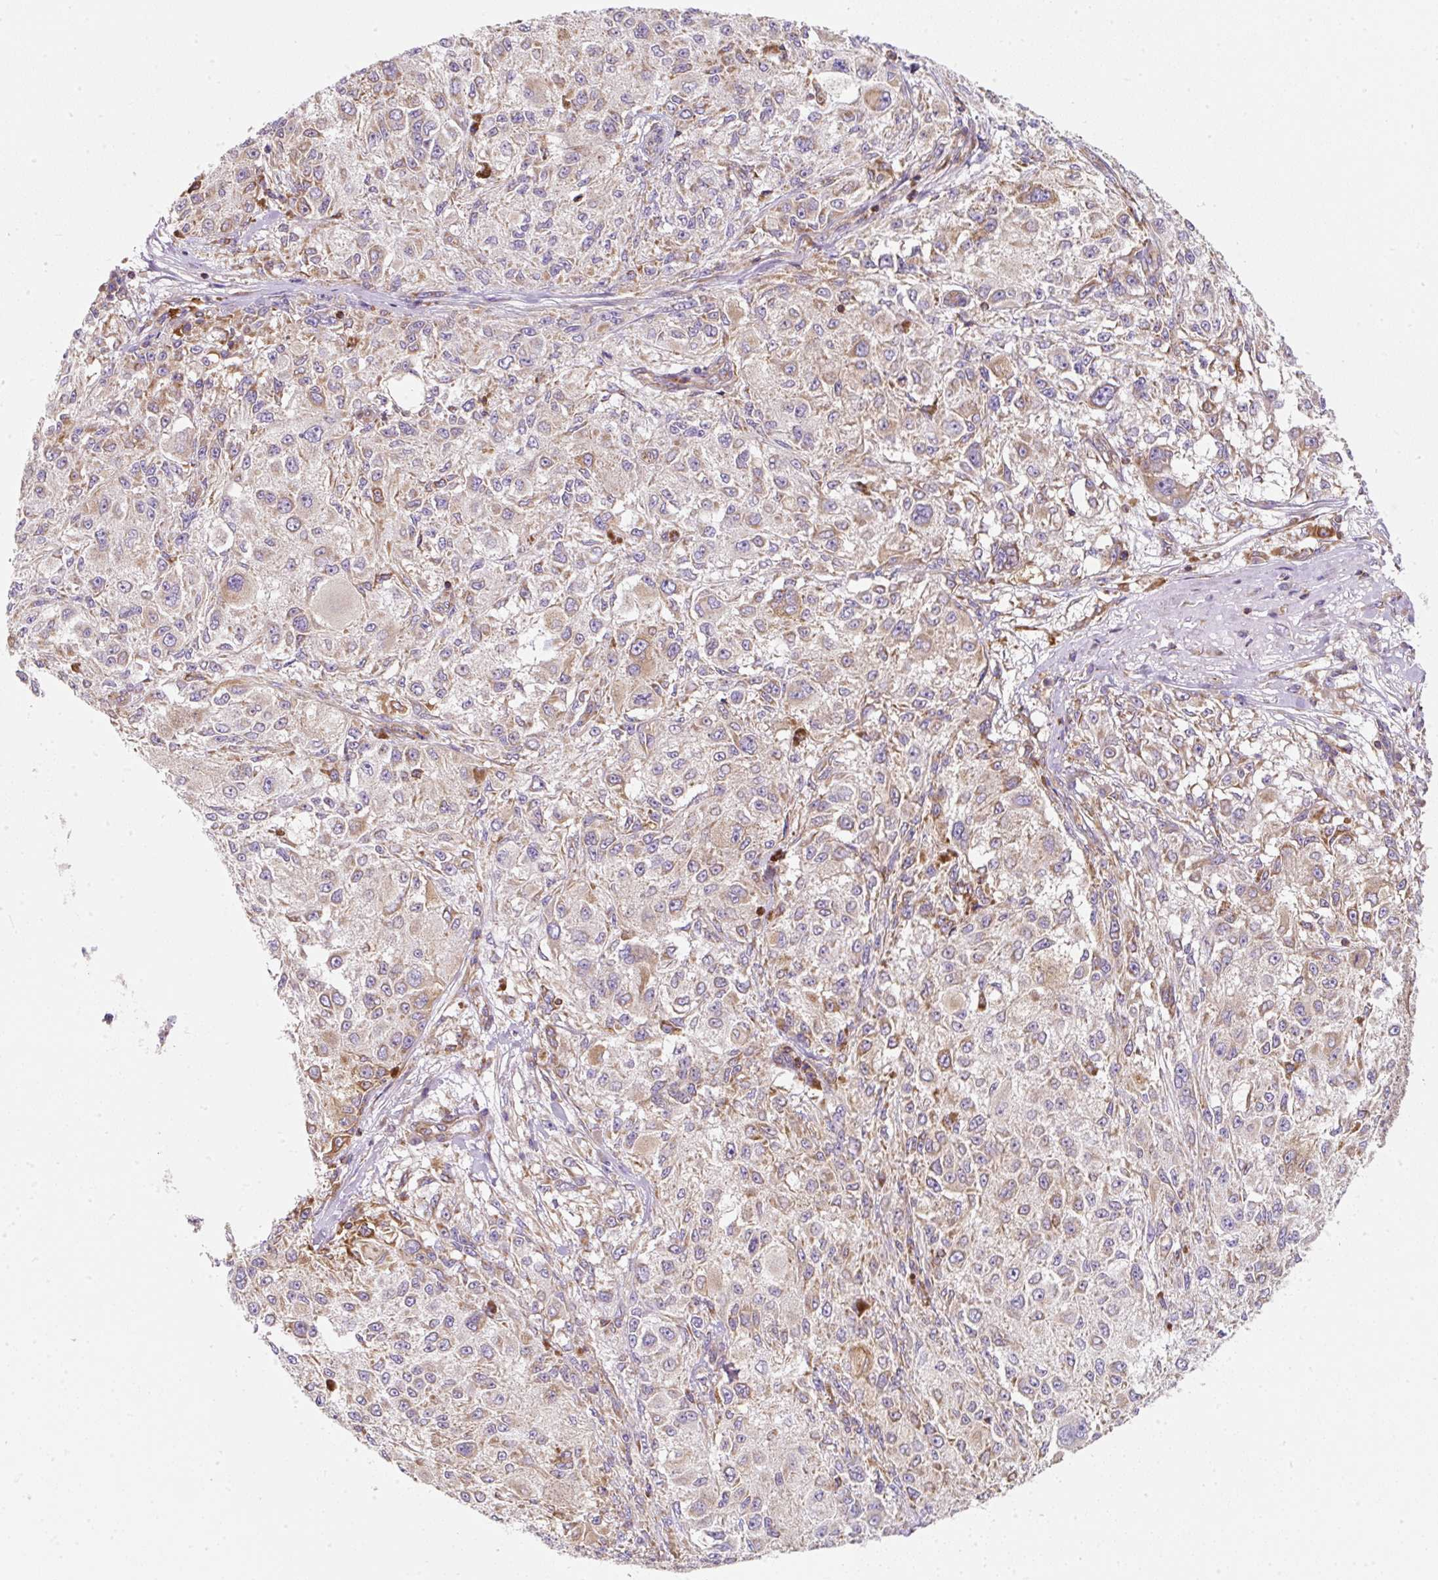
{"staining": {"intensity": "moderate", "quantity": "25%-75%", "location": "cytoplasmic/membranous"}, "tissue": "melanoma", "cell_type": "Tumor cells", "image_type": "cancer", "snomed": [{"axis": "morphology", "description": "Necrosis, NOS"}, {"axis": "morphology", "description": "Malignant melanoma, NOS"}, {"axis": "topography", "description": "Skin"}], "caption": "IHC micrograph of neoplastic tissue: human melanoma stained using IHC displays medium levels of moderate protein expression localized specifically in the cytoplasmic/membranous of tumor cells, appearing as a cytoplasmic/membranous brown color.", "gene": "ERAP2", "patient": {"sex": "female", "age": 87}}